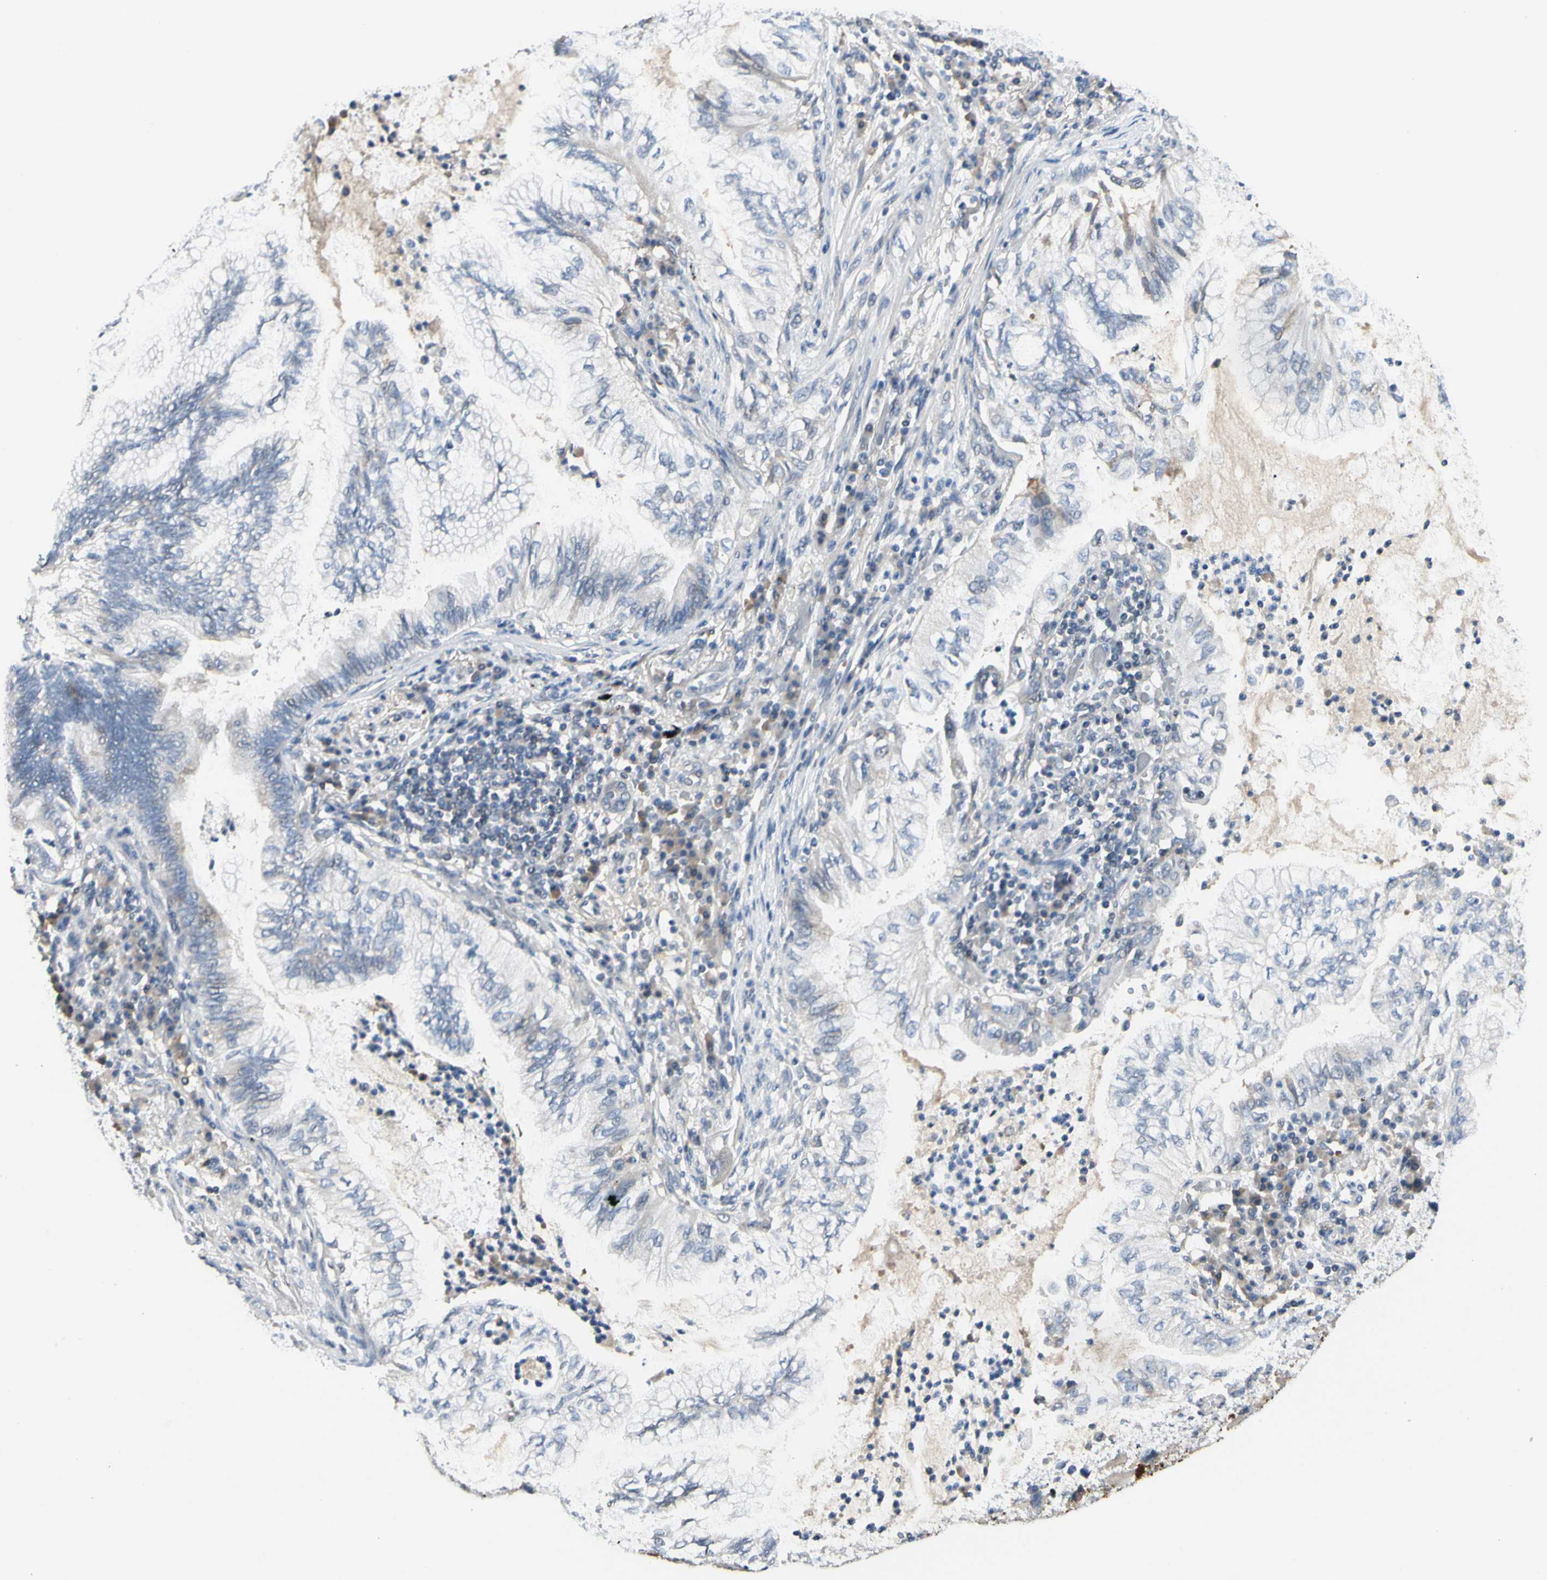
{"staining": {"intensity": "negative", "quantity": "none", "location": "none"}, "tissue": "lung cancer", "cell_type": "Tumor cells", "image_type": "cancer", "snomed": [{"axis": "morphology", "description": "Normal tissue, NOS"}, {"axis": "morphology", "description": "Adenocarcinoma, NOS"}, {"axis": "topography", "description": "Bronchus"}, {"axis": "topography", "description": "Lung"}], "caption": "This photomicrograph is of adenocarcinoma (lung) stained with immunohistochemistry (IHC) to label a protein in brown with the nuclei are counter-stained blue. There is no expression in tumor cells.", "gene": "GREM1", "patient": {"sex": "female", "age": 70}}